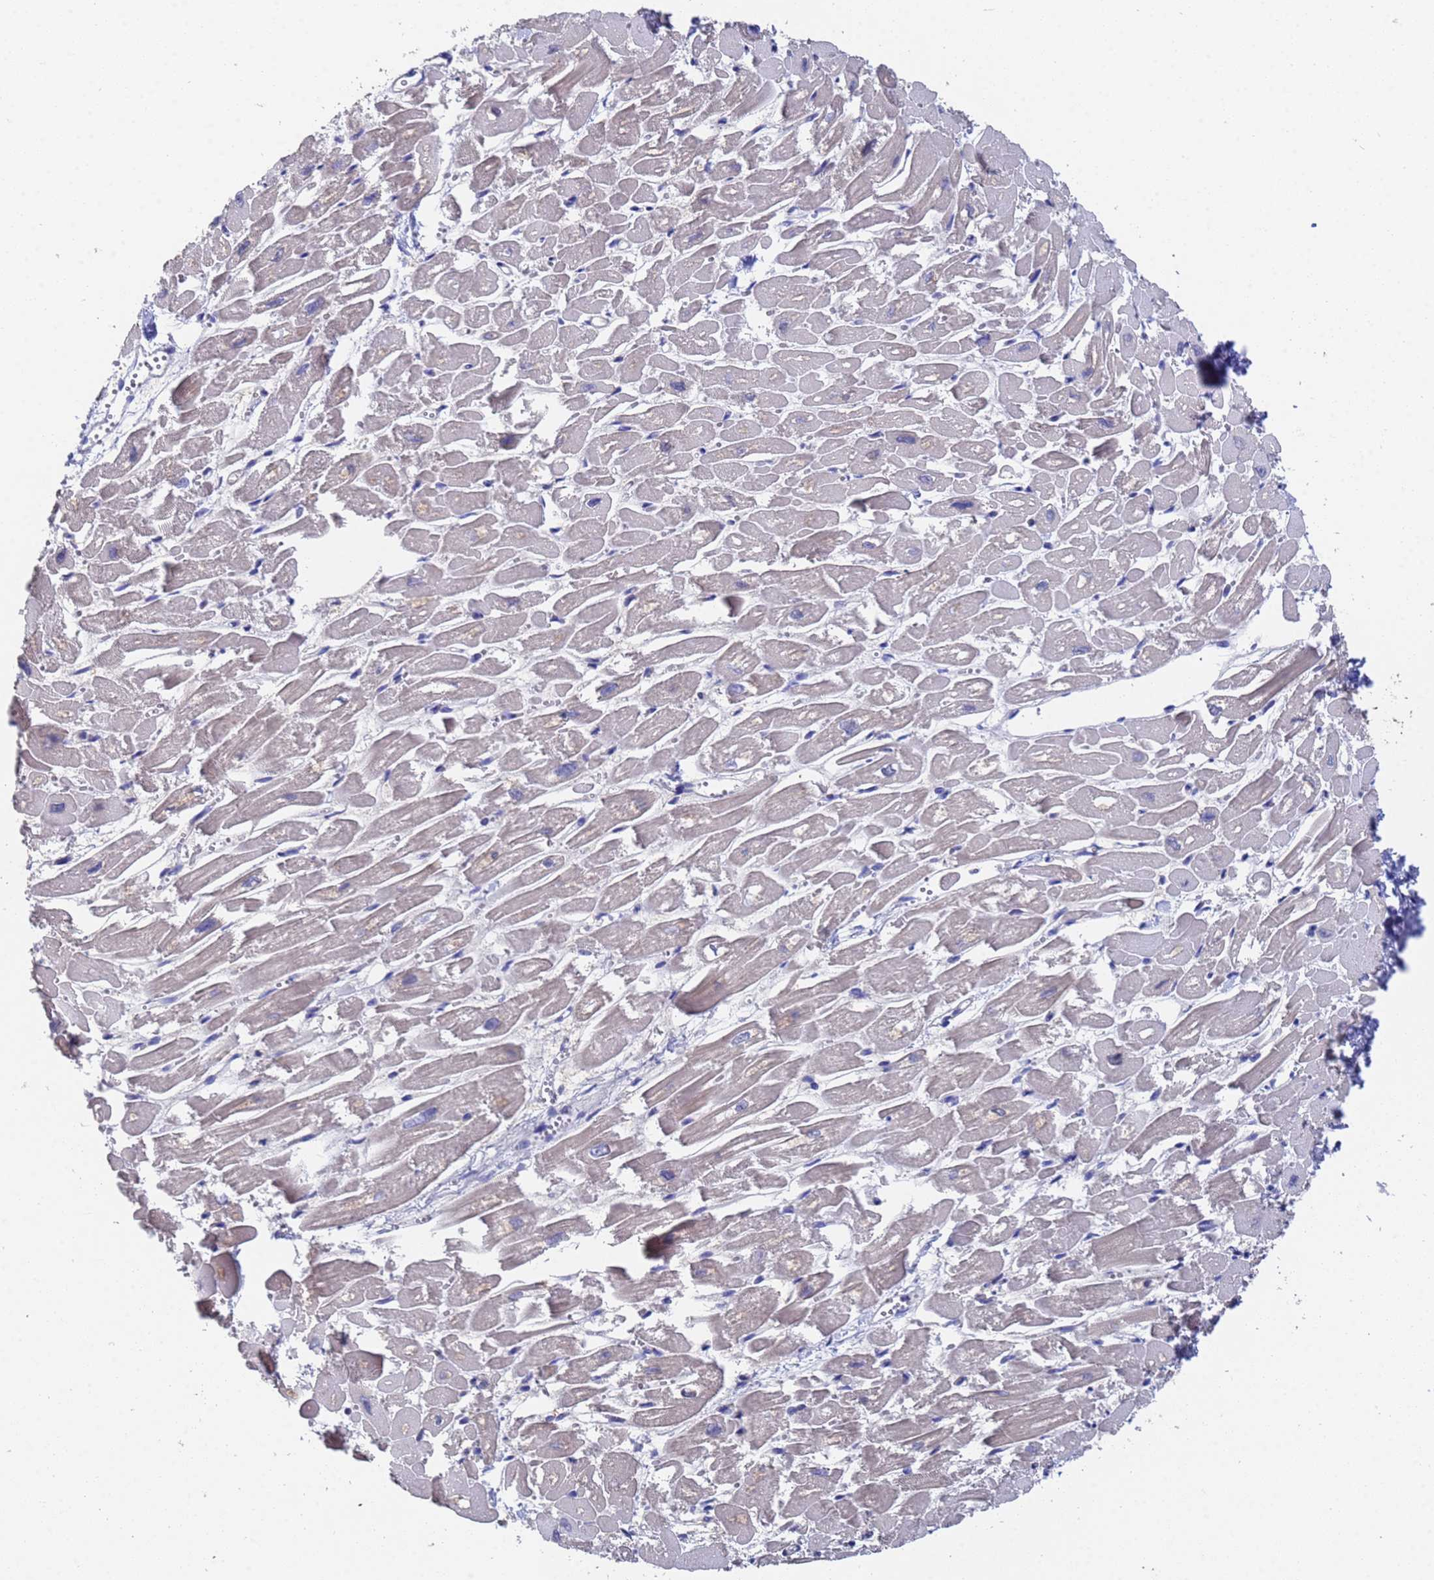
{"staining": {"intensity": "weak", "quantity": "25%-75%", "location": "cytoplasmic/membranous"}, "tissue": "heart muscle", "cell_type": "Cardiomyocytes", "image_type": "normal", "snomed": [{"axis": "morphology", "description": "Normal tissue, NOS"}, {"axis": "topography", "description": "Heart"}], "caption": "A brown stain shows weak cytoplasmic/membranous expression of a protein in cardiomyocytes of benign heart muscle. (Stains: DAB (3,3'-diaminobenzidine) in brown, nuclei in blue, Microscopy: brightfield microscopy at high magnification).", "gene": "FAM25A", "patient": {"sex": "male", "age": 54}}